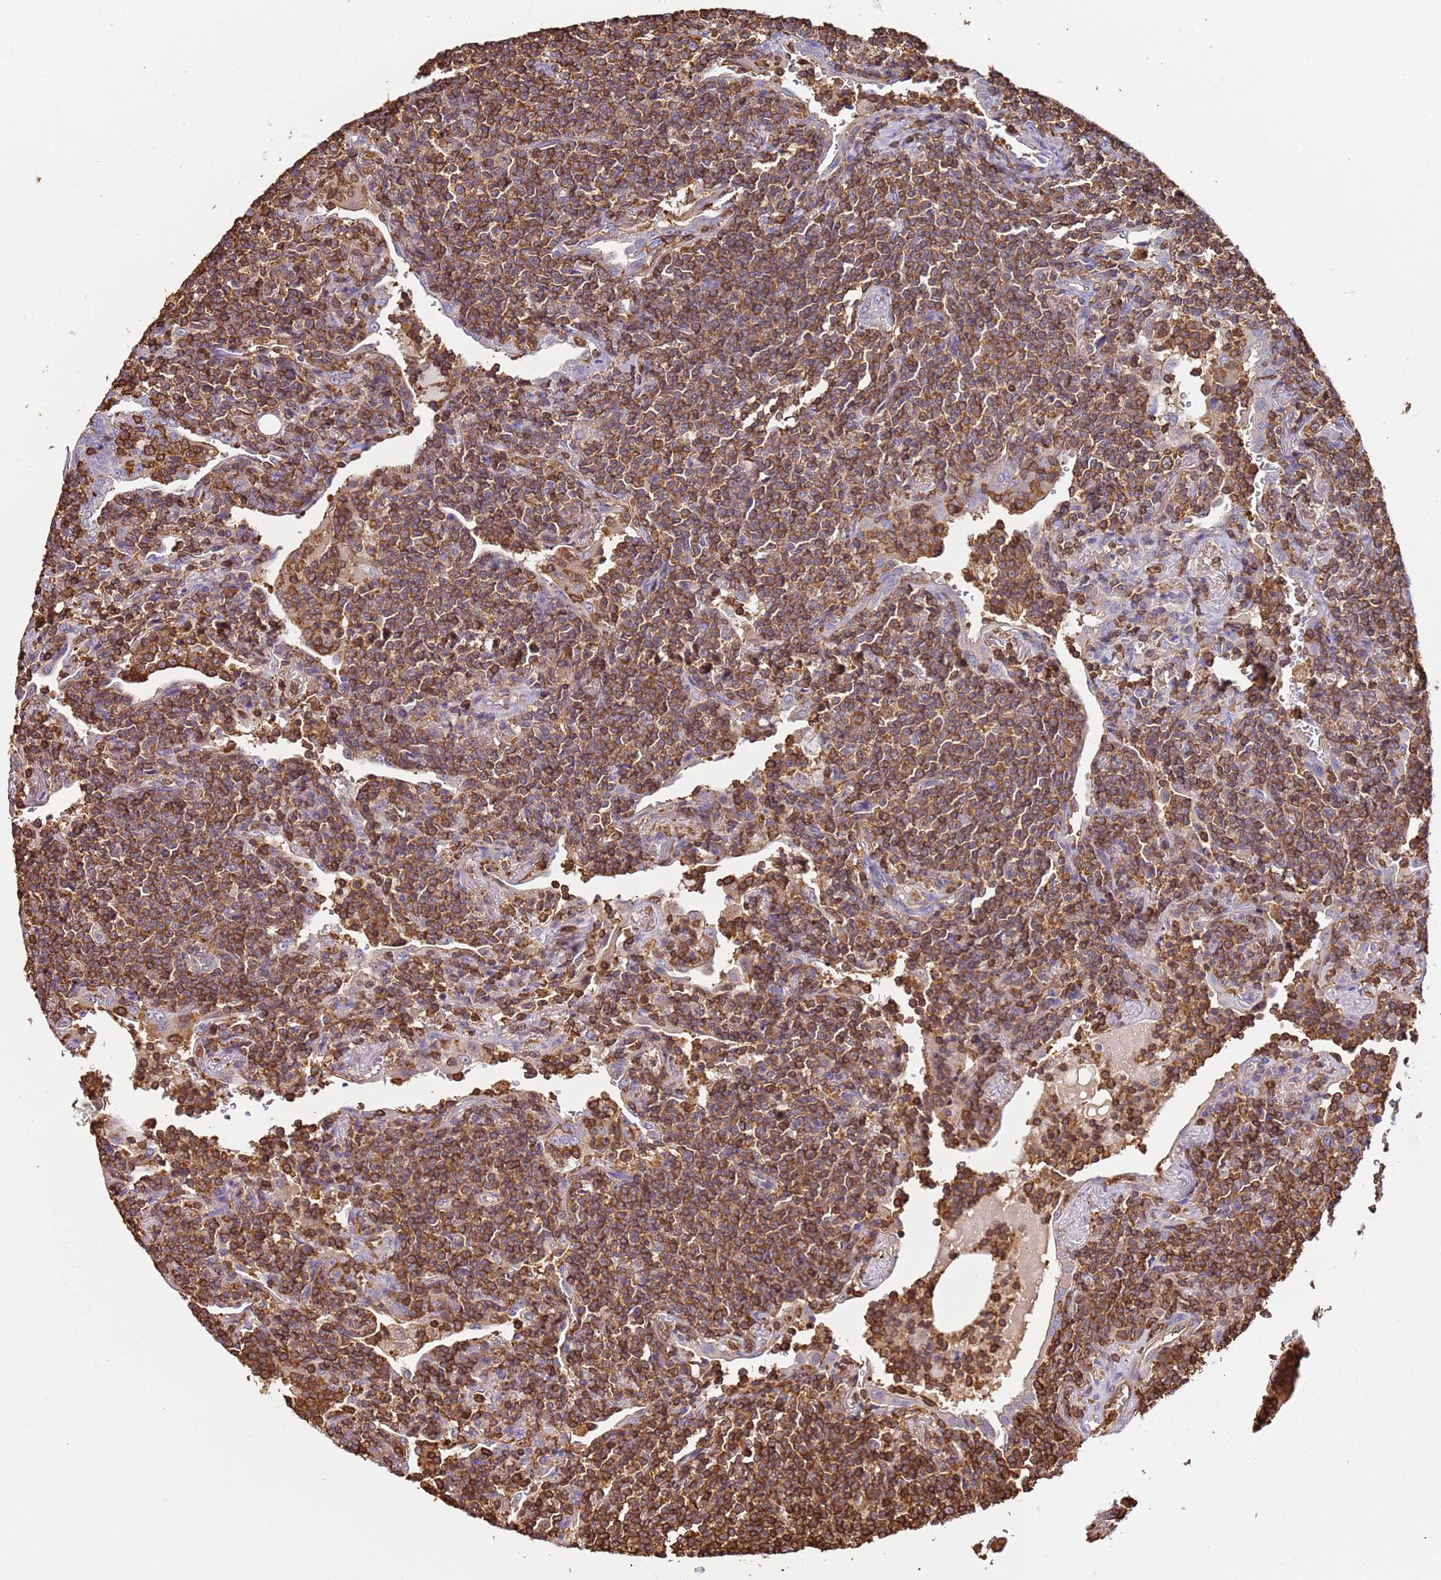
{"staining": {"intensity": "moderate", "quantity": ">75%", "location": "cytoplasmic/membranous"}, "tissue": "lymphoma", "cell_type": "Tumor cells", "image_type": "cancer", "snomed": [{"axis": "morphology", "description": "Malignant lymphoma, non-Hodgkin's type, Low grade"}, {"axis": "topography", "description": "Lung"}], "caption": "Lymphoma stained for a protein shows moderate cytoplasmic/membranous positivity in tumor cells.", "gene": "OR6P1", "patient": {"sex": "female", "age": 71}}